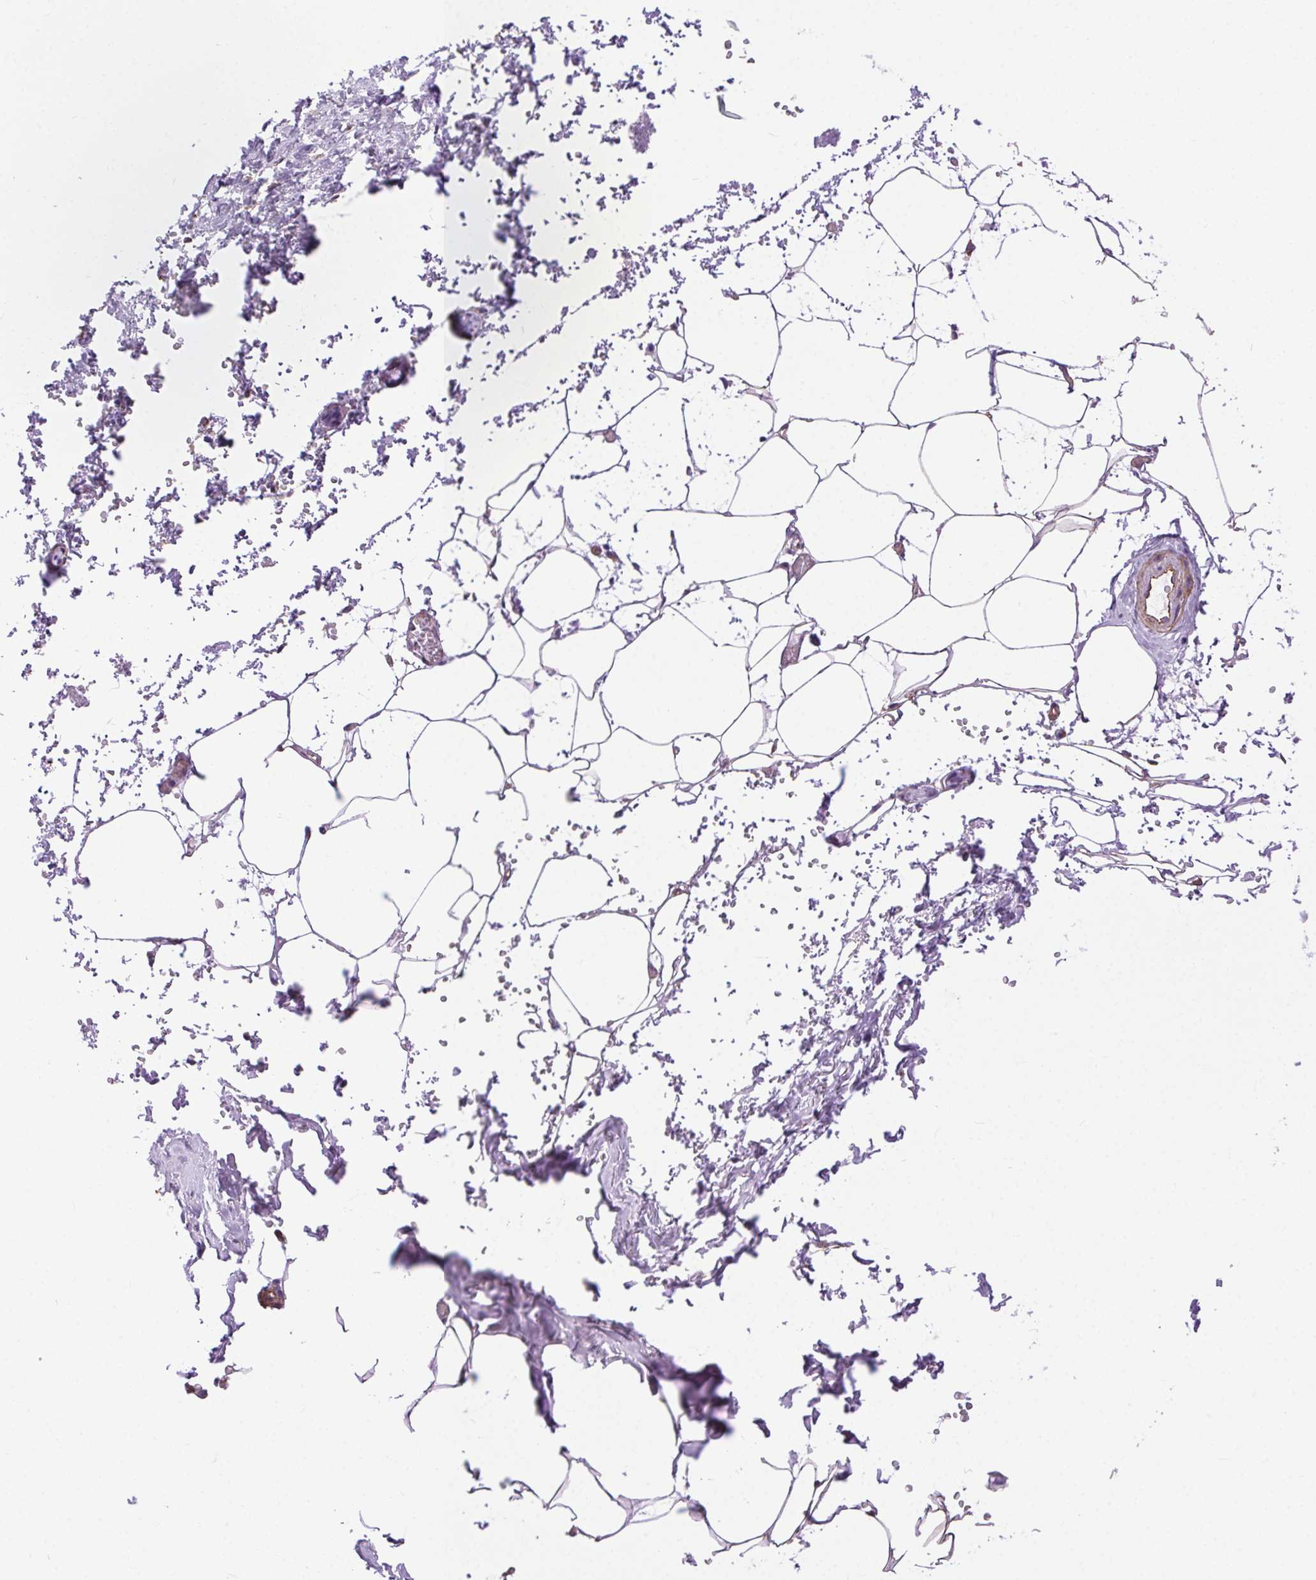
{"staining": {"intensity": "weak", "quantity": "25%-75%", "location": "cytoplasmic/membranous"}, "tissue": "adipose tissue", "cell_type": "Adipocytes", "image_type": "normal", "snomed": [{"axis": "morphology", "description": "Normal tissue, NOS"}, {"axis": "topography", "description": "Prostate"}, {"axis": "topography", "description": "Peripheral nerve tissue"}], "caption": "Immunohistochemistry staining of normal adipose tissue, which displays low levels of weak cytoplasmic/membranous staining in approximately 25%-75% of adipocytes indicating weak cytoplasmic/membranous protein staining. The staining was performed using DAB (brown) for protein detection and nuclei were counterstained in hematoxylin (blue).", "gene": "SHCBP1L", "patient": {"sex": "male", "age": 55}}